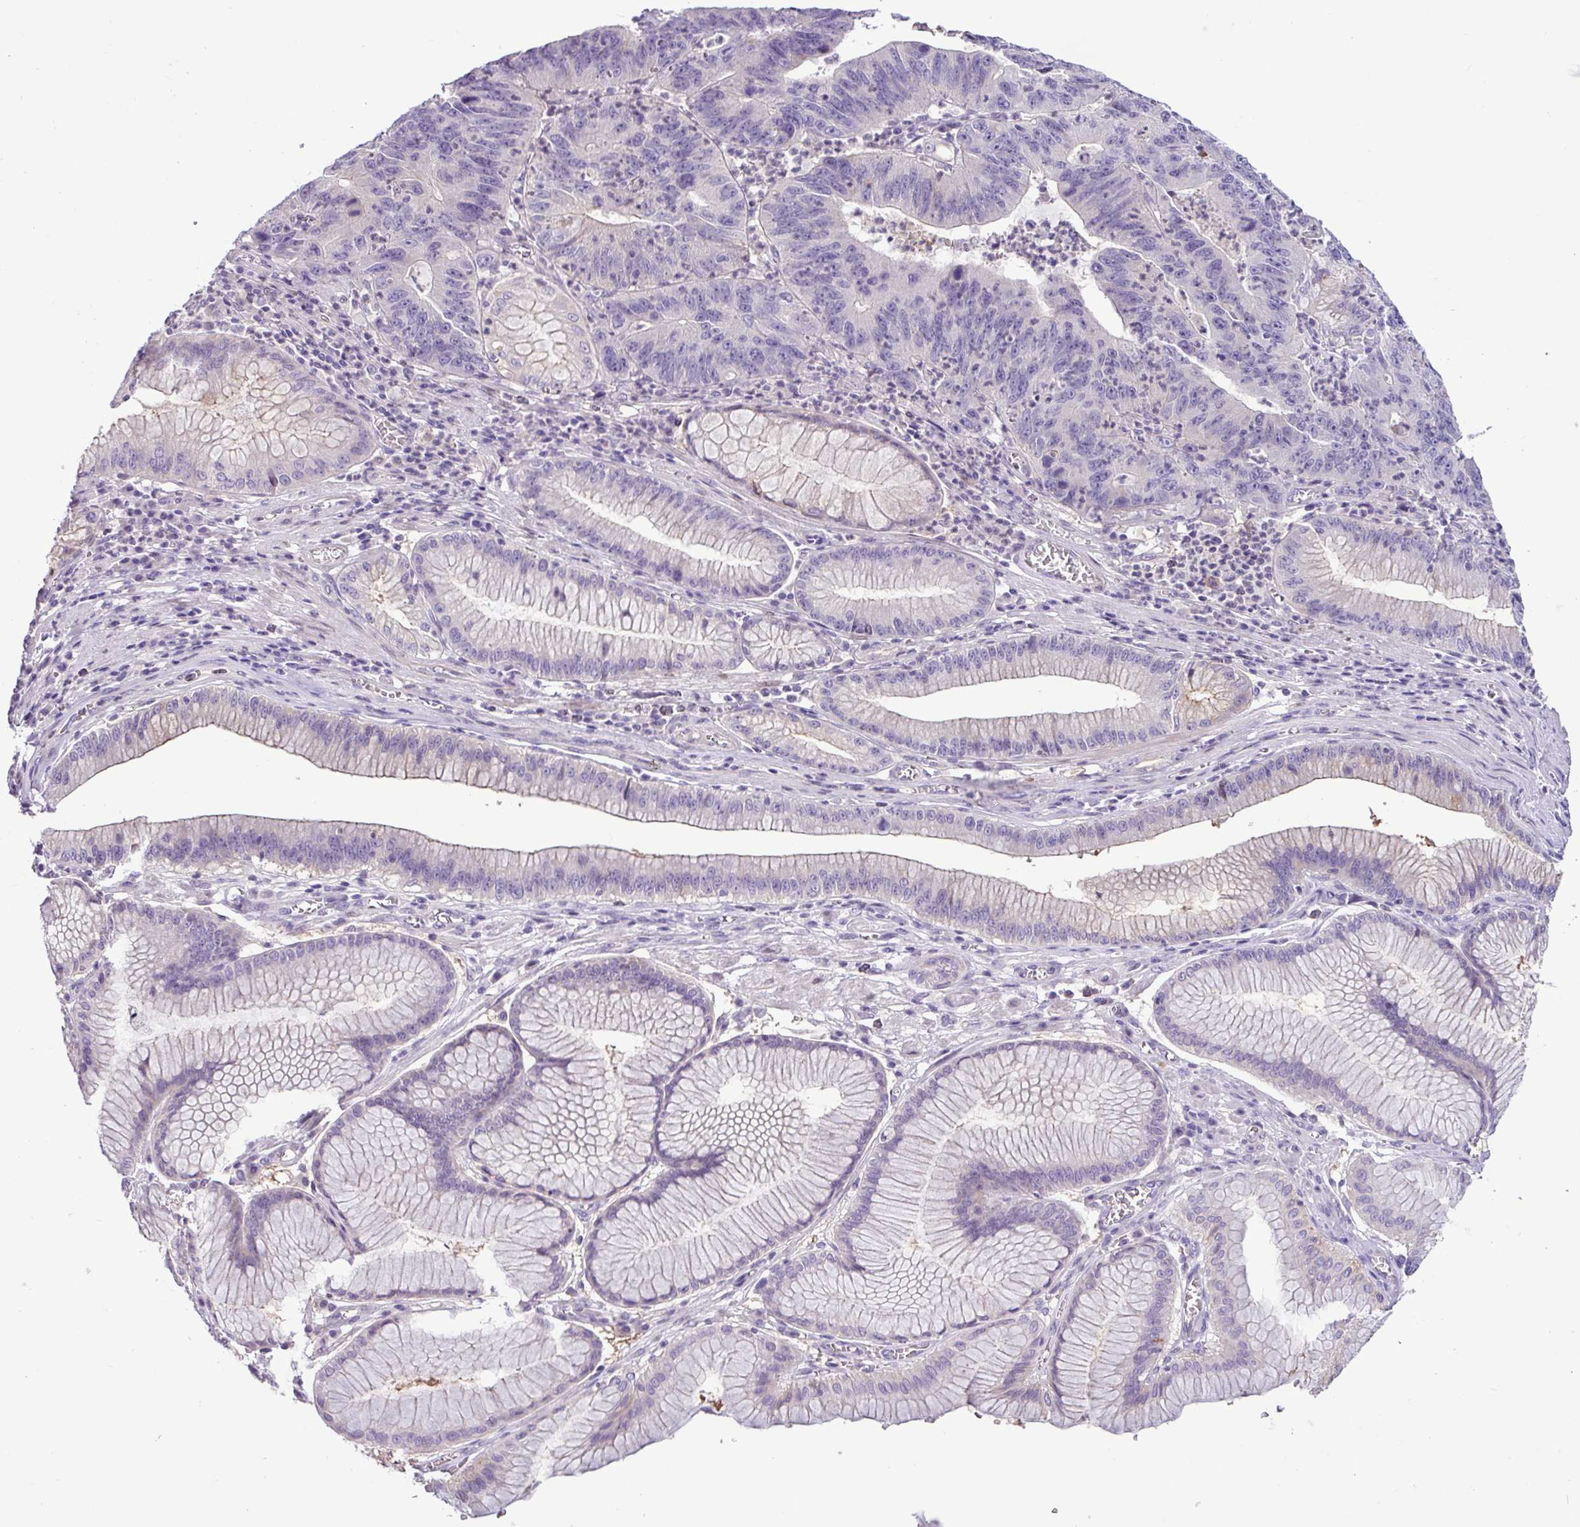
{"staining": {"intensity": "negative", "quantity": "none", "location": "none"}, "tissue": "stomach cancer", "cell_type": "Tumor cells", "image_type": "cancer", "snomed": [{"axis": "morphology", "description": "Adenocarcinoma, NOS"}, {"axis": "topography", "description": "Stomach"}], "caption": "Immunohistochemistry (IHC) of stomach adenocarcinoma reveals no staining in tumor cells. (IHC, brightfield microscopy, high magnification).", "gene": "PNLDC1", "patient": {"sex": "male", "age": 59}}